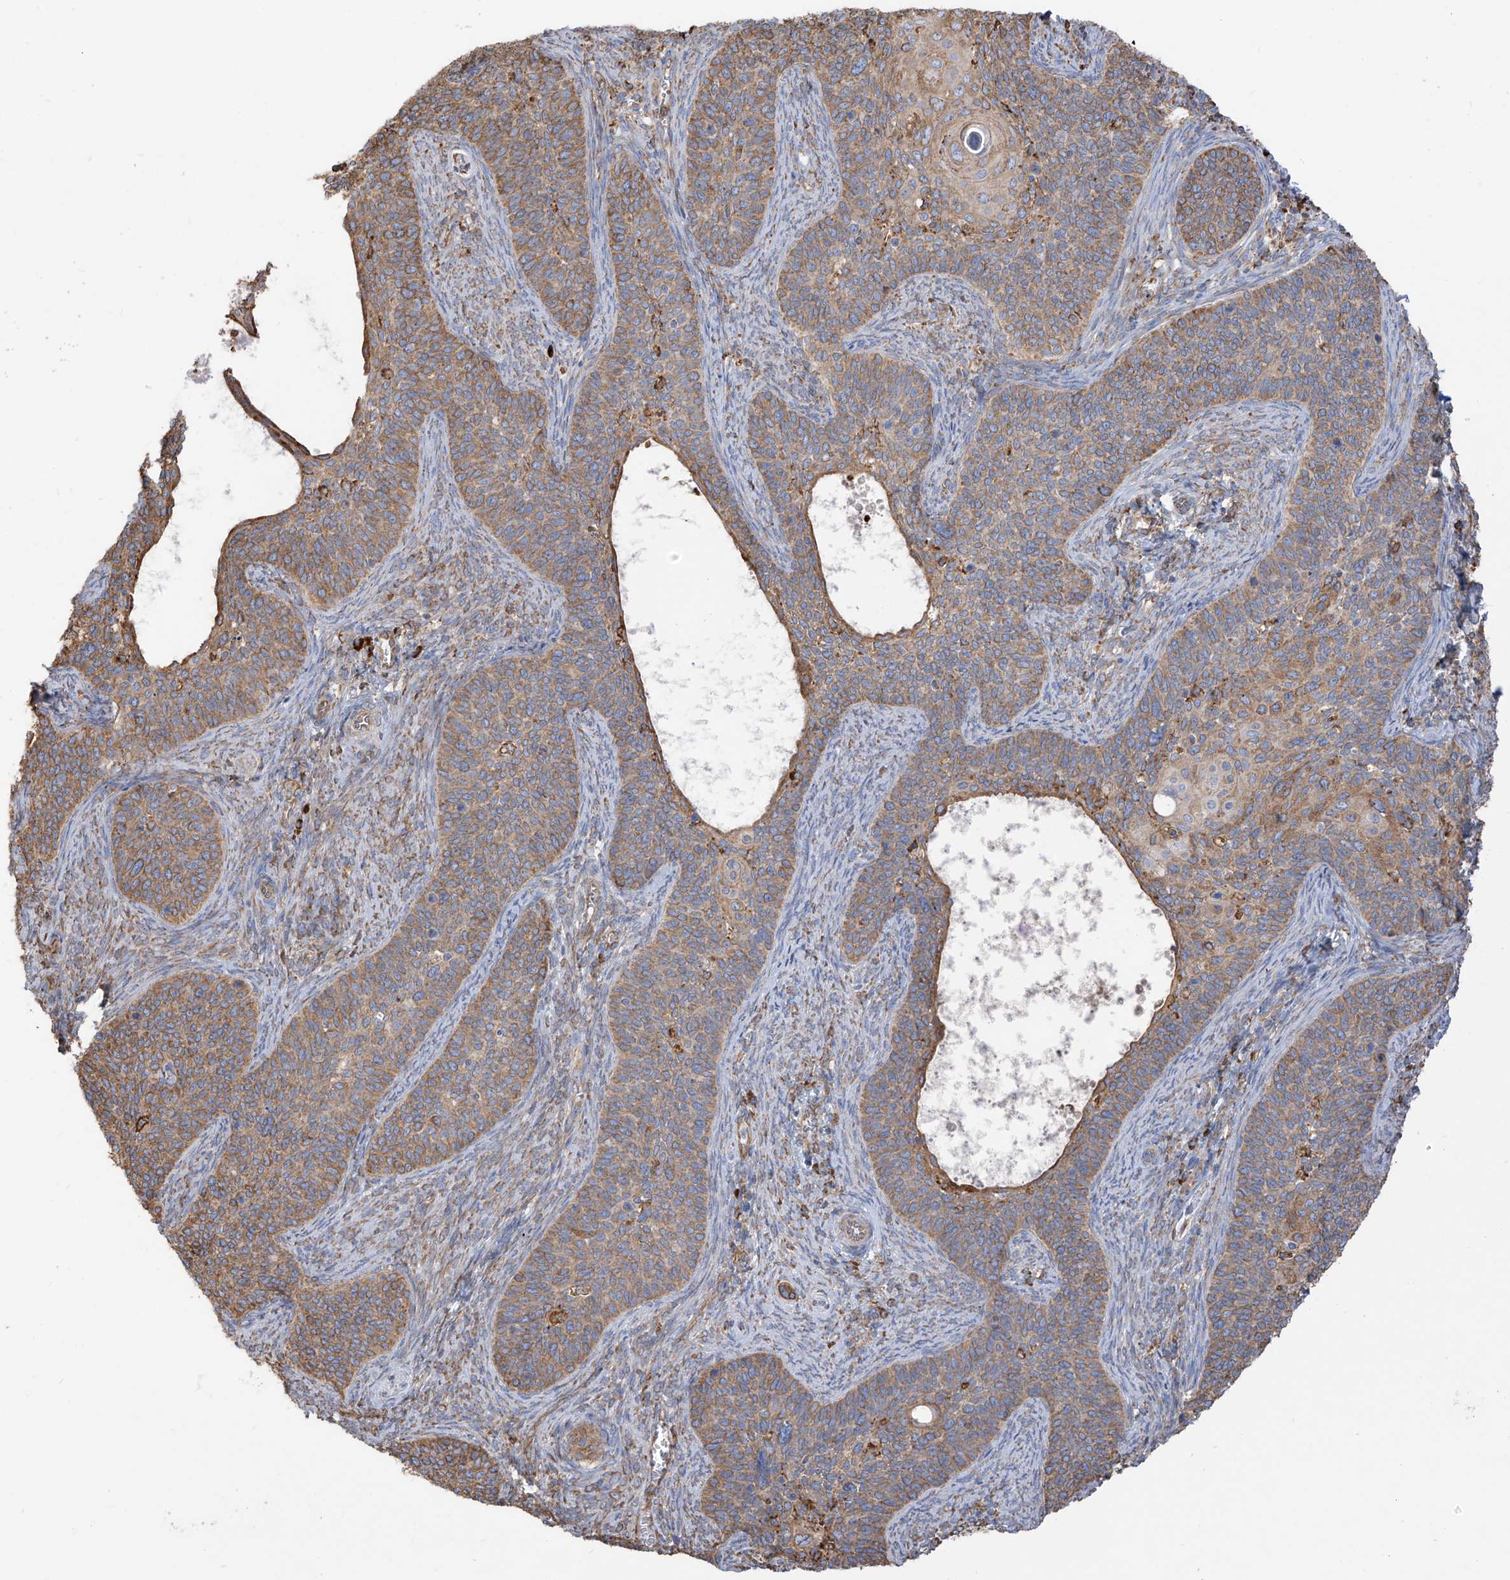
{"staining": {"intensity": "moderate", "quantity": "25%-75%", "location": "cytoplasmic/membranous"}, "tissue": "cervical cancer", "cell_type": "Tumor cells", "image_type": "cancer", "snomed": [{"axis": "morphology", "description": "Squamous cell carcinoma, NOS"}, {"axis": "topography", "description": "Cervix"}], "caption": "Cervical squamous cell carcinoma stained with immunohistochemistry (IHC) exhibits moderate cytoplasmic/membranous positivity in approximately 25%-75% of tumor cells. Nuclei are stained in blue.", "gene": "PDIA6", "patient": {"sex": "female", "age": 33}}